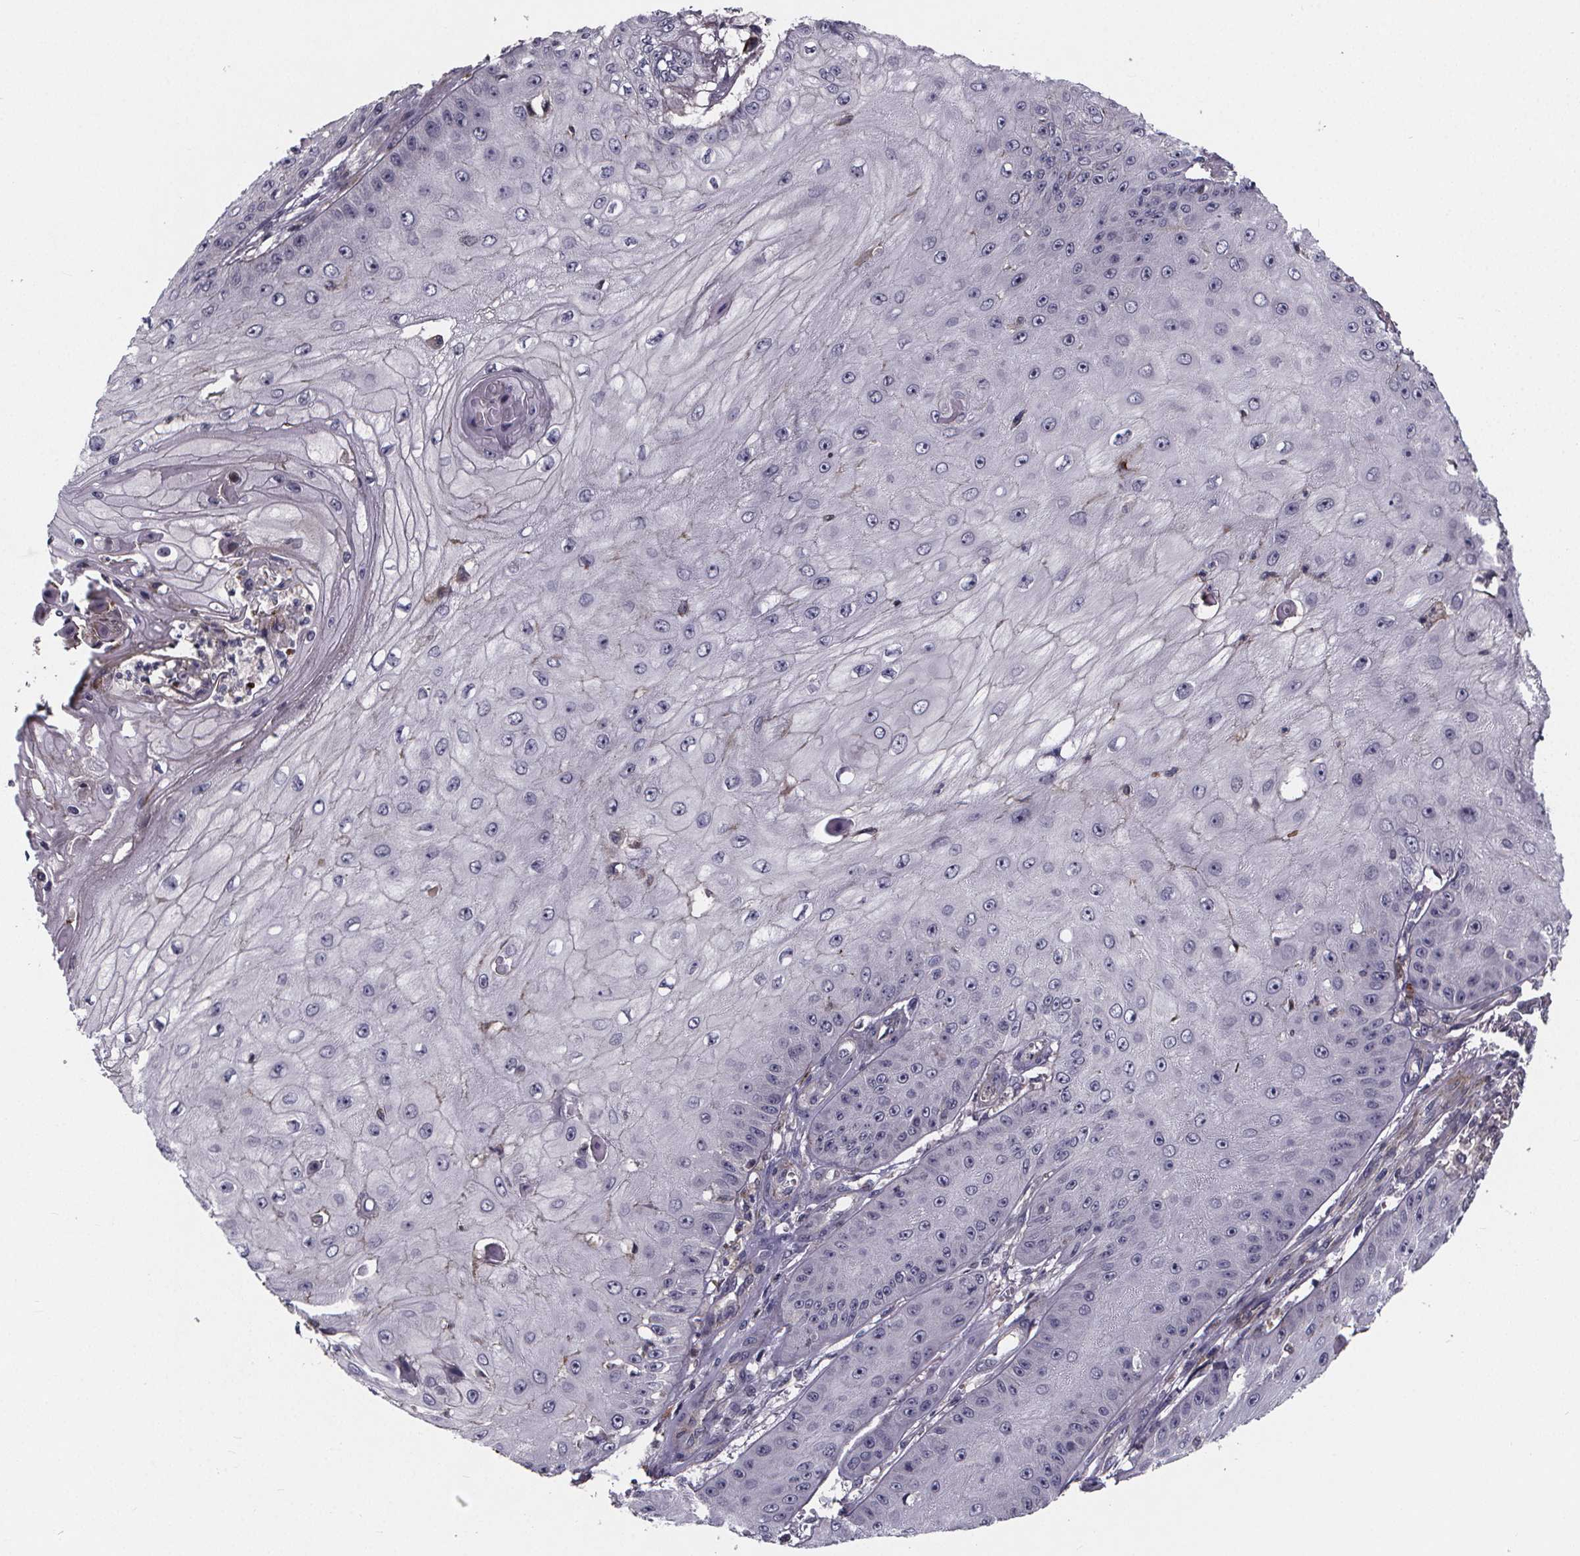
{"staining": {"intensity": "negative", "quantity": "none", "location": "none"}, "tissue": "skin cancer", "cell_type": "Tumor cells", "image_type": "cancer", "snomed": [{"axis": "morphology", "description": "Squamous cell carcinoma, NOS"}, {"axis": "topography", "description": "Skin"}], "caption": "Tumor cells show no significant expression in skin cancer. (Brightfield microscopy of DAB IHC at high magnification).", "gene": "FBXW2", "patient": {"sex": "male", "age": 70}}